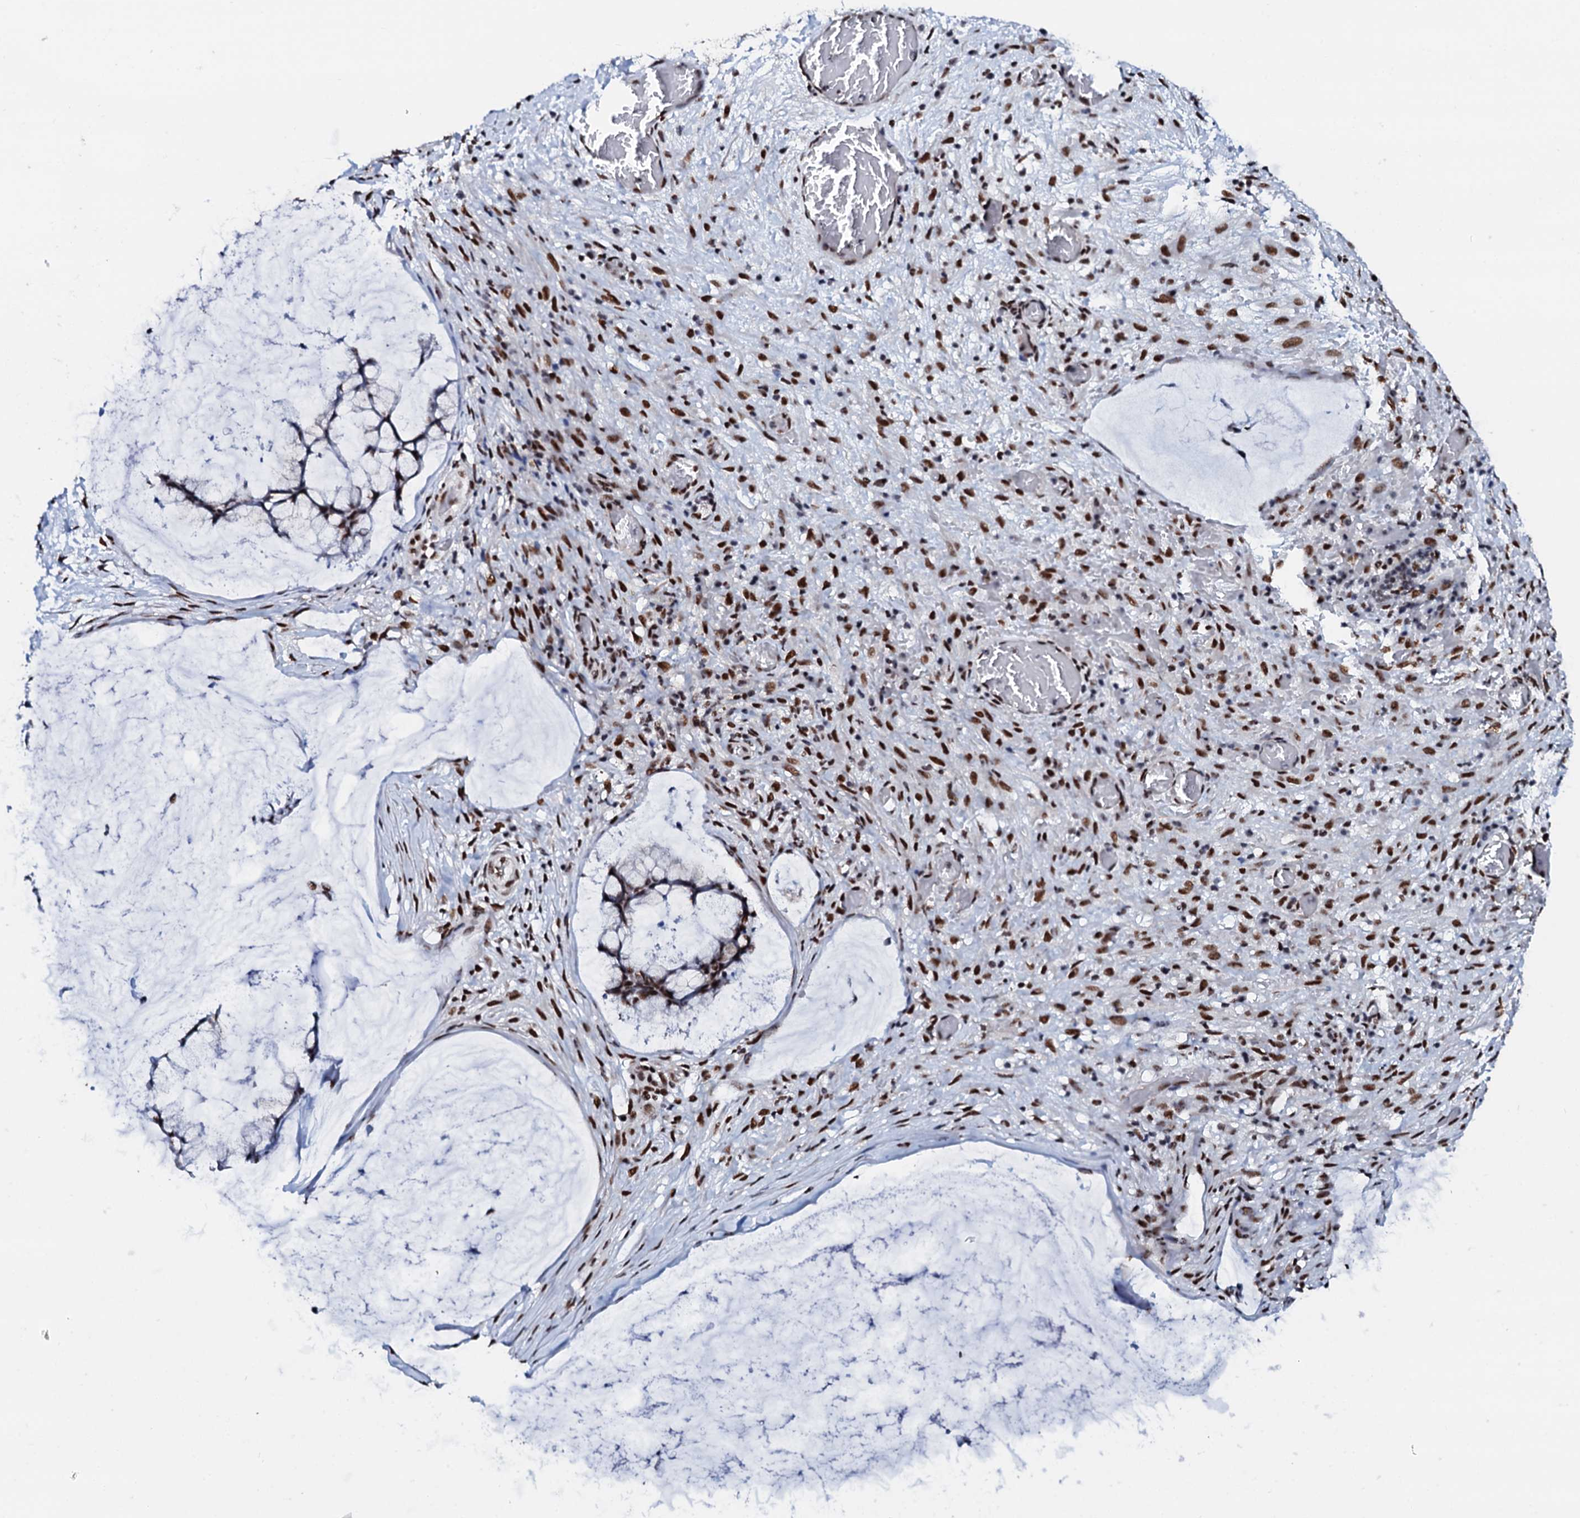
{"staining": {"intensity": "moderate", "quantity": ">75%", "location": "nuclear"}, "tissue": "ovarian cancer", "cell_type": "Tumor cells", "image_type": "cancer", "snomed": [{"axis": "morphology", "description": "Cystadenocarcinoma, mucinous, NOS"}, {"axis": "topography", "description": "Ovary"}], "caption": "Immunohistochemistry (DAB) staining of ovarian cancer (mucinous cystadenocarcinoma) shows moderate nuclear protein staining in approximately >75% of tumor cells. The staining is performed using DAB brown chromogen to label protein expression. The nuclei are counter-stained blue using hematoxylin.", "gene": "NKAPD1", "patient": {"sex": "female", "age": 42}}